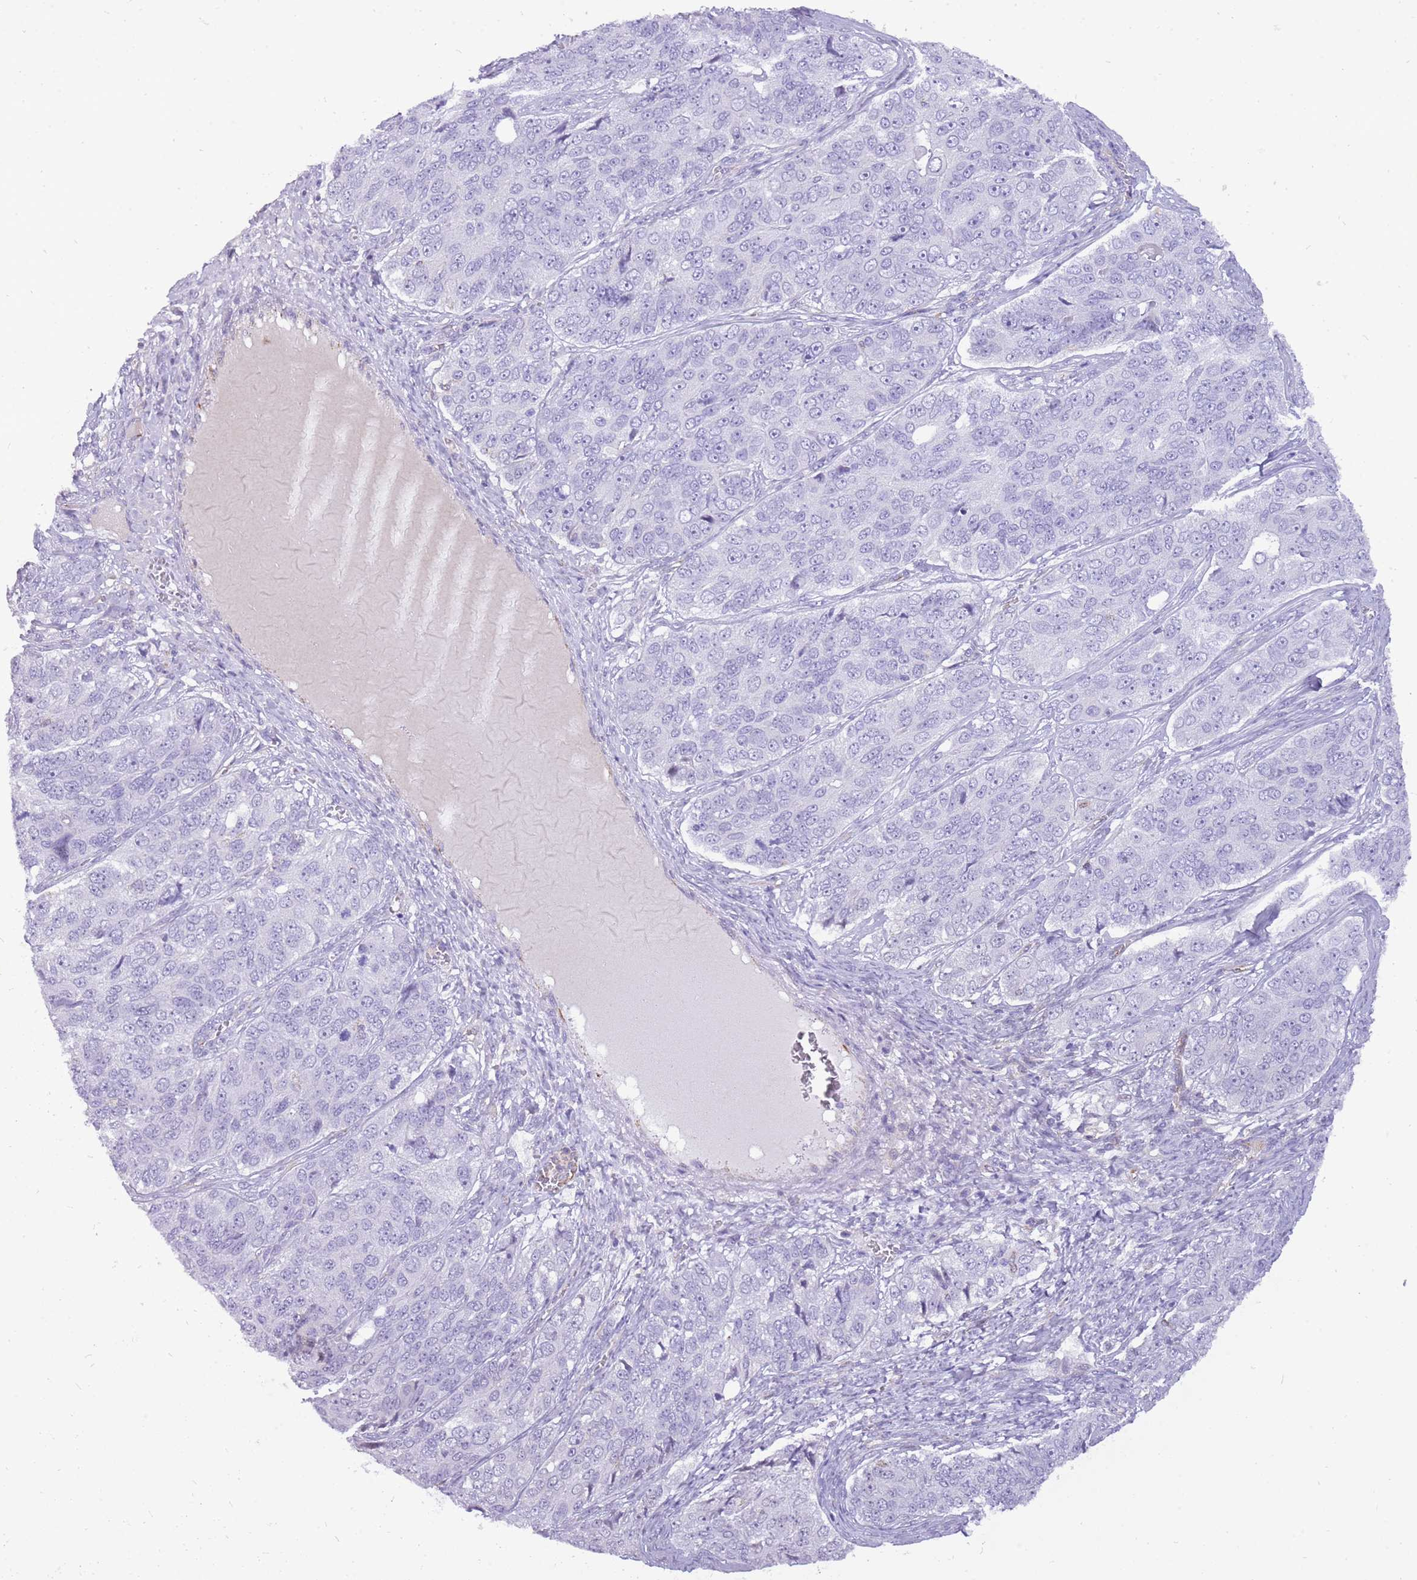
{"staining": {"intensity": "negative", "quantity": "none", "location": "none"}, "tissue": "ovarian cancer", "cell_type": "Tumor cells", "image_type": "cancer", "snomed": [{"axis": "morphology", "description": "Carcinoma, endometroid"}, {"axis": "topography", "description": "Ovary"}], "caption": "DAB immunohistochemical staining of ovarian cancer shows no significant expression in tumor cells. (Stains: DAB (3,3'-diaminobenzidine) IHC with hematoxylin counter stain, Microscopy: brightfield microscopy at high magnification).", "gene": "PCNX1", "patient": {"sex": "female", "age": 51}}